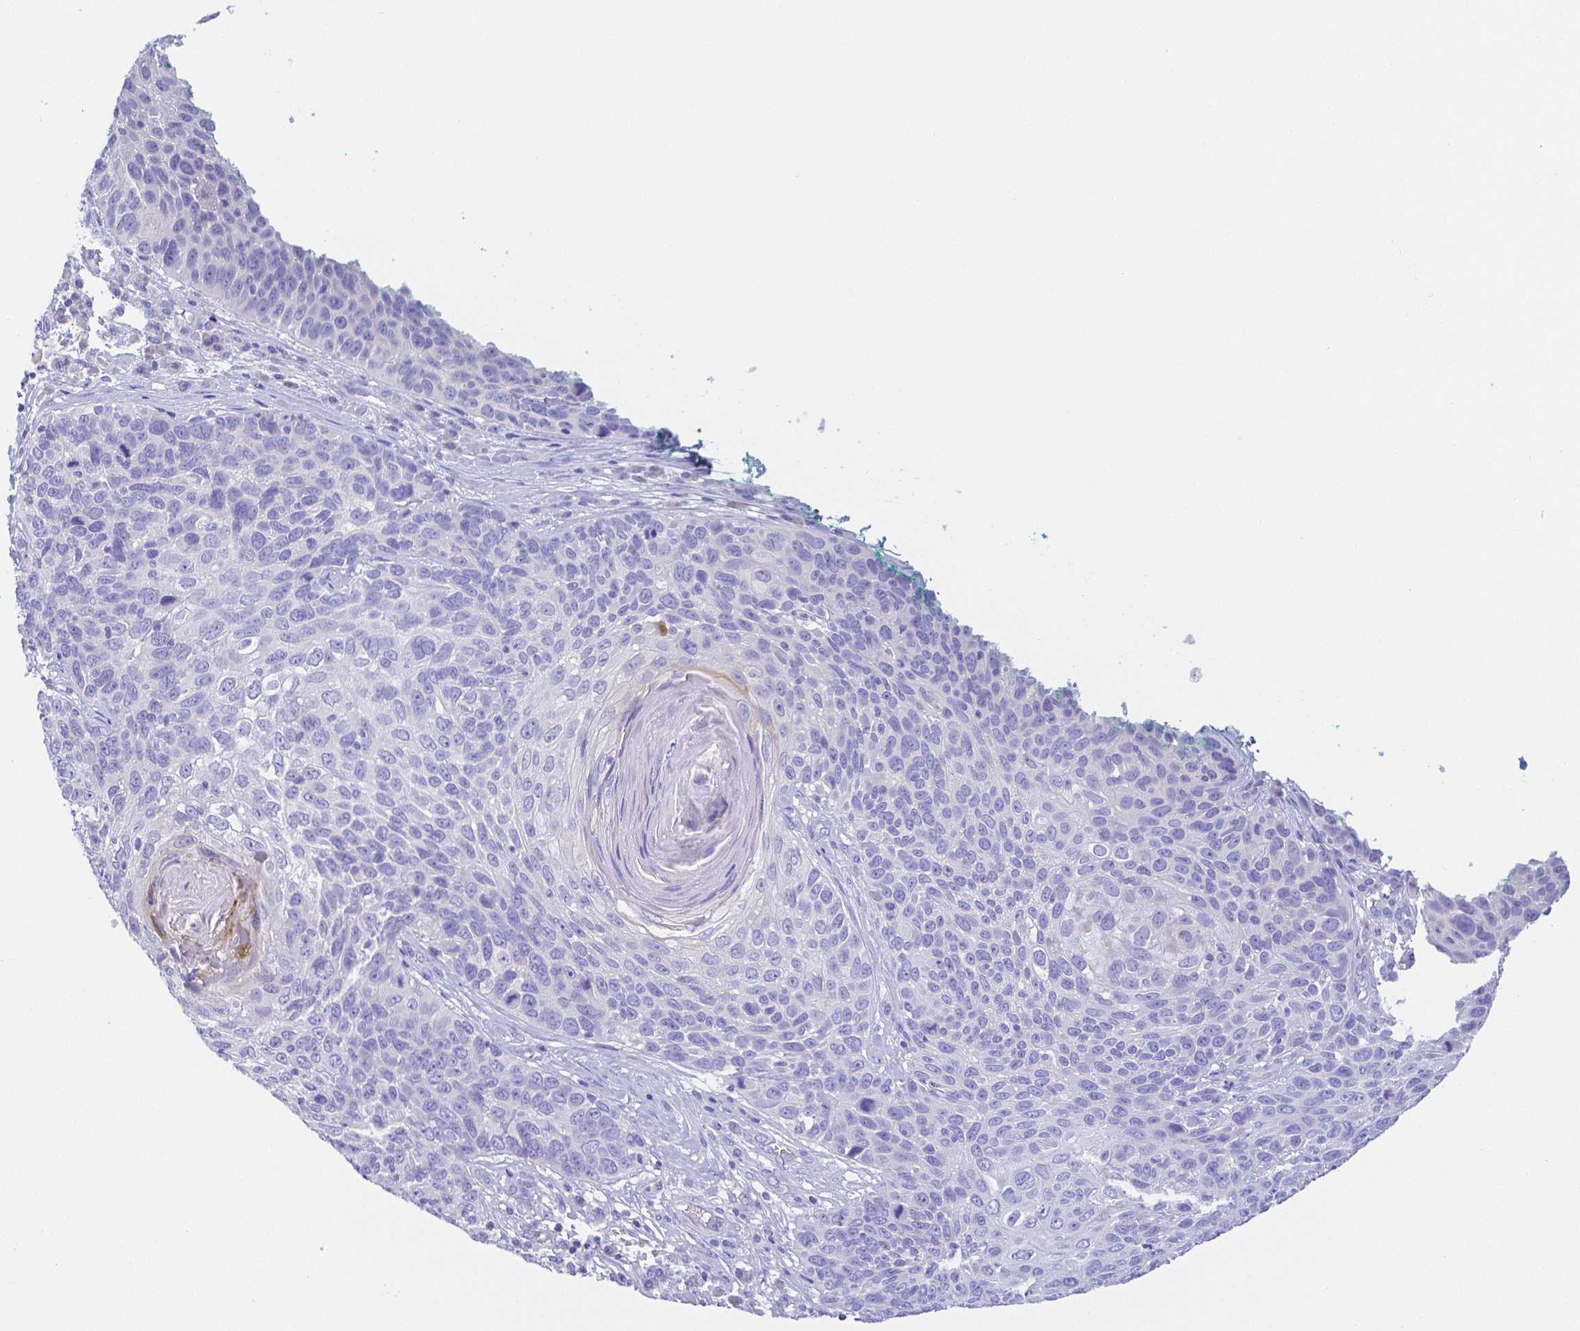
{"staining": {"intensity": "negative", "quantity": "none", "location": "none"}, "tissue": "skin cancer", "cell_type": "Tumor cells", "image_type": "cancer", "snomed": [{"axis": "morphology", "description": "Squamous cell carcinoma, NOS"}, {"axis": "topography", "description": "Skin"}], "caption": "Histopathology image shows no protein expression in tumor cells of skin squamous cell carcinoma tissue.", "gene": "ZG16B", "patient": {"sex": "male", "age": 92}}